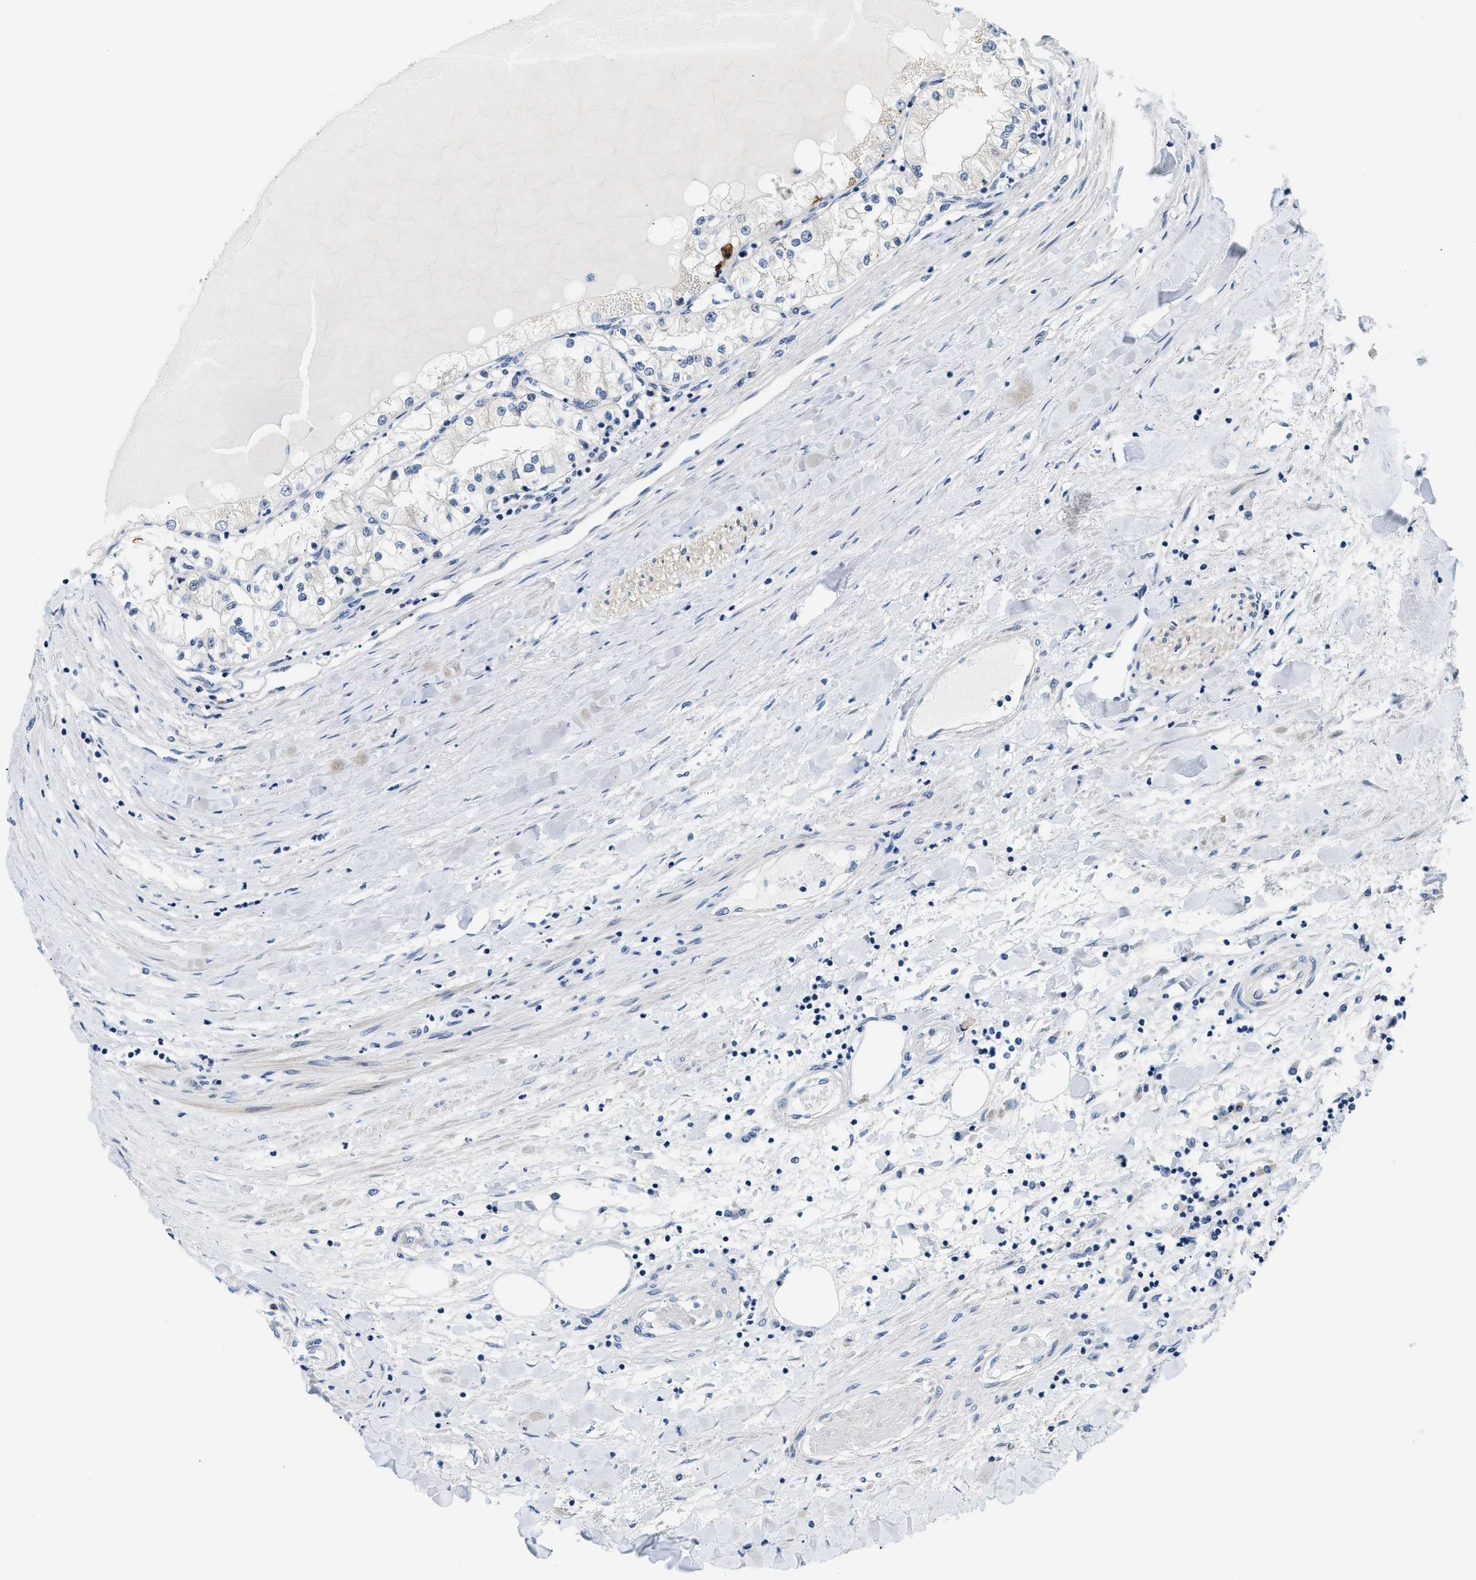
{"staining": {"intensity": "negative", "quantity": "none", "location": "none"}, "tissue": "renal cancer", "cell_type": "Tumor cells", "image_type": "cancer", "snomed": [{"axis": "morphology", "description": "Adenocarcinoma, NOS"}, {"axis": "topography", "description": "Kidney"}], "caption": "The micrograph demonstrates no staining of tumor cells in renal cancer (adenocarcinoma).", "gene": "CLGN", "patient": {"sex": "male", "age": 68}}